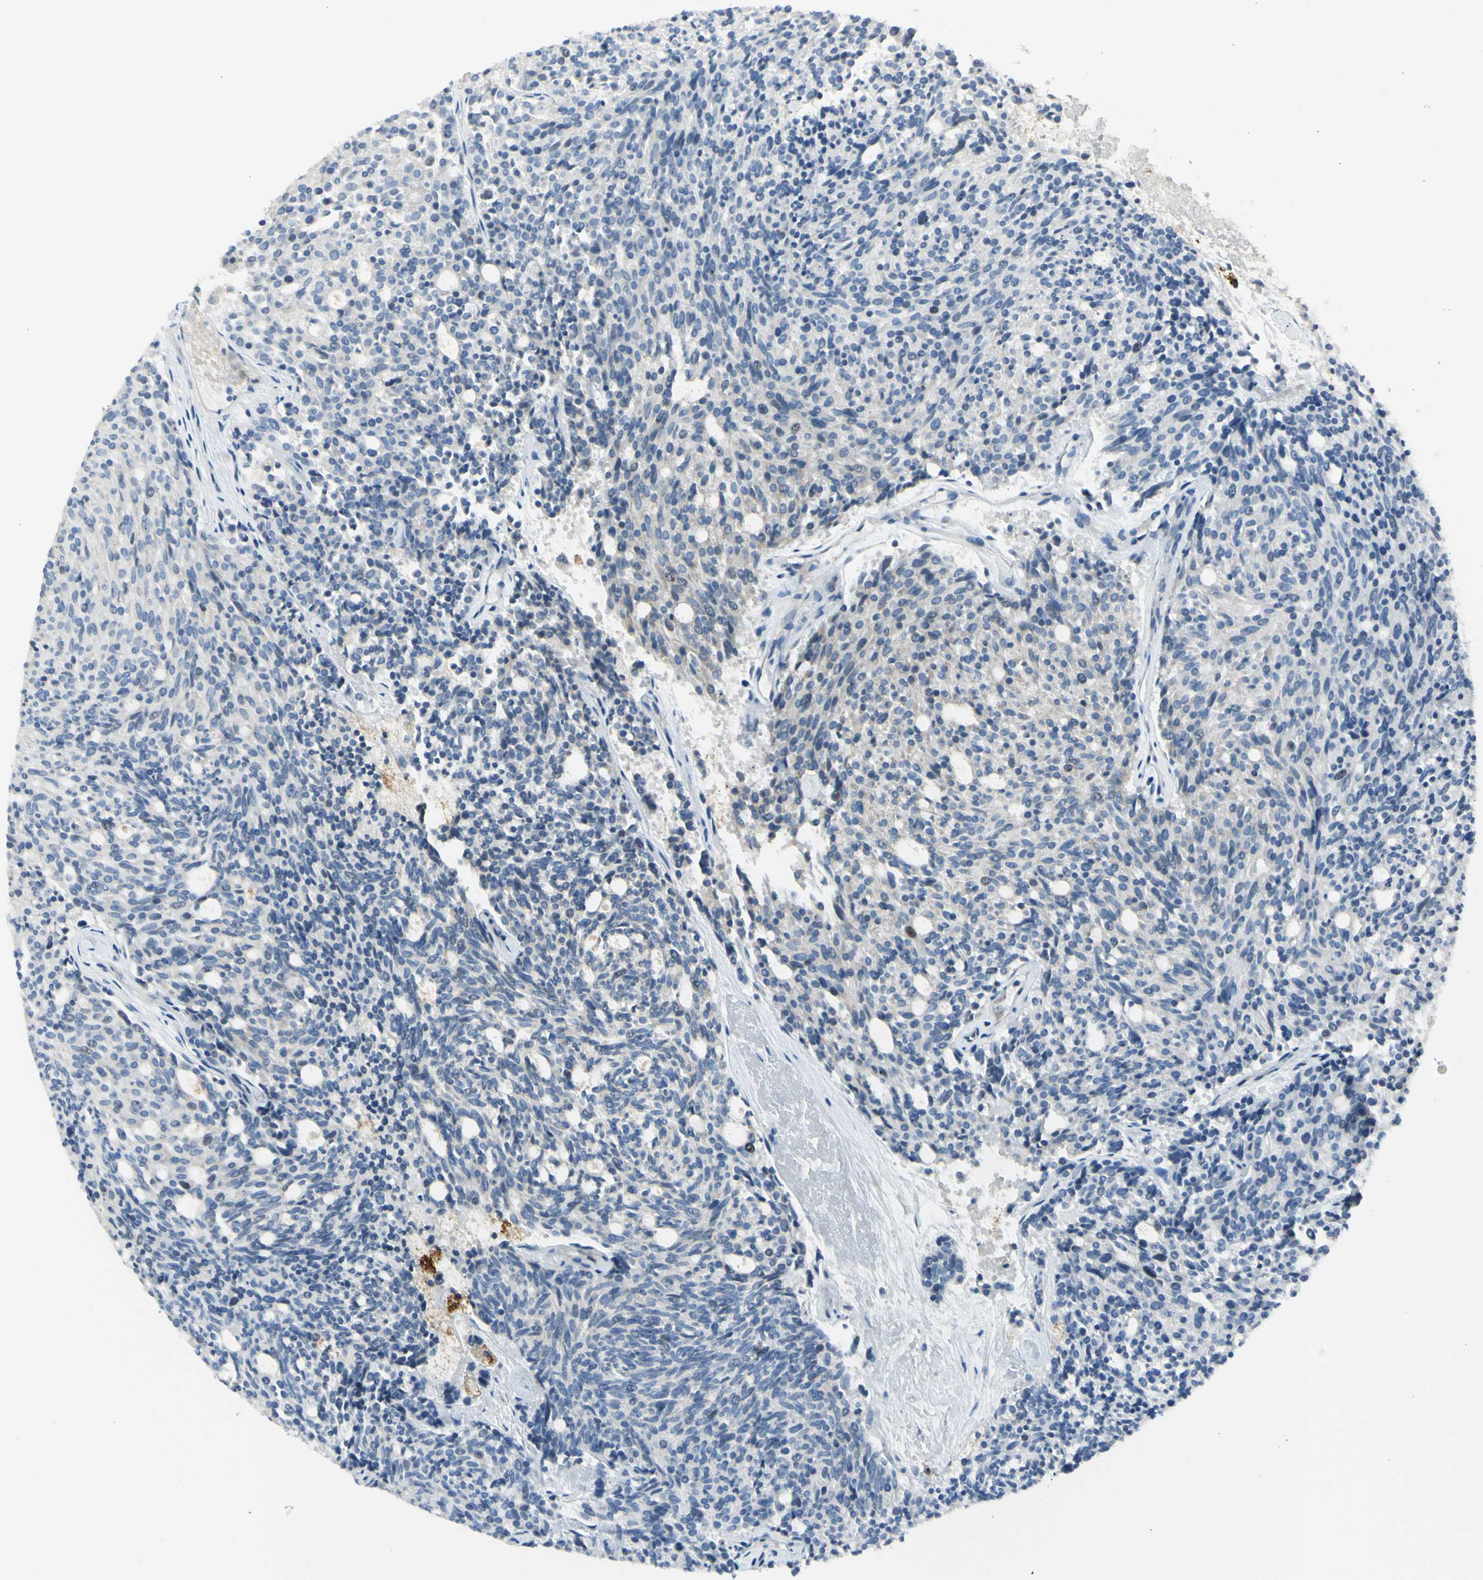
{"staining": {"intensity": "negative", "quantity": "none", "location": "none"}, "tissue": "carcinoid", "cell_type": "Tumor cells", "image_type": "cancer", "snomed": [{"axis": "morphology", "description": "Carcinoid, malignant, NOS"}, {"axis": "topography", "description": "Pancreas"}], "caption": "Human carcinoid (malignant) stained for a protein using immunohistochemistry (IHC) displays no staining in tumor cells.", "gene": "NPHP3", "patient": {"sex": "female", "age": 54}}